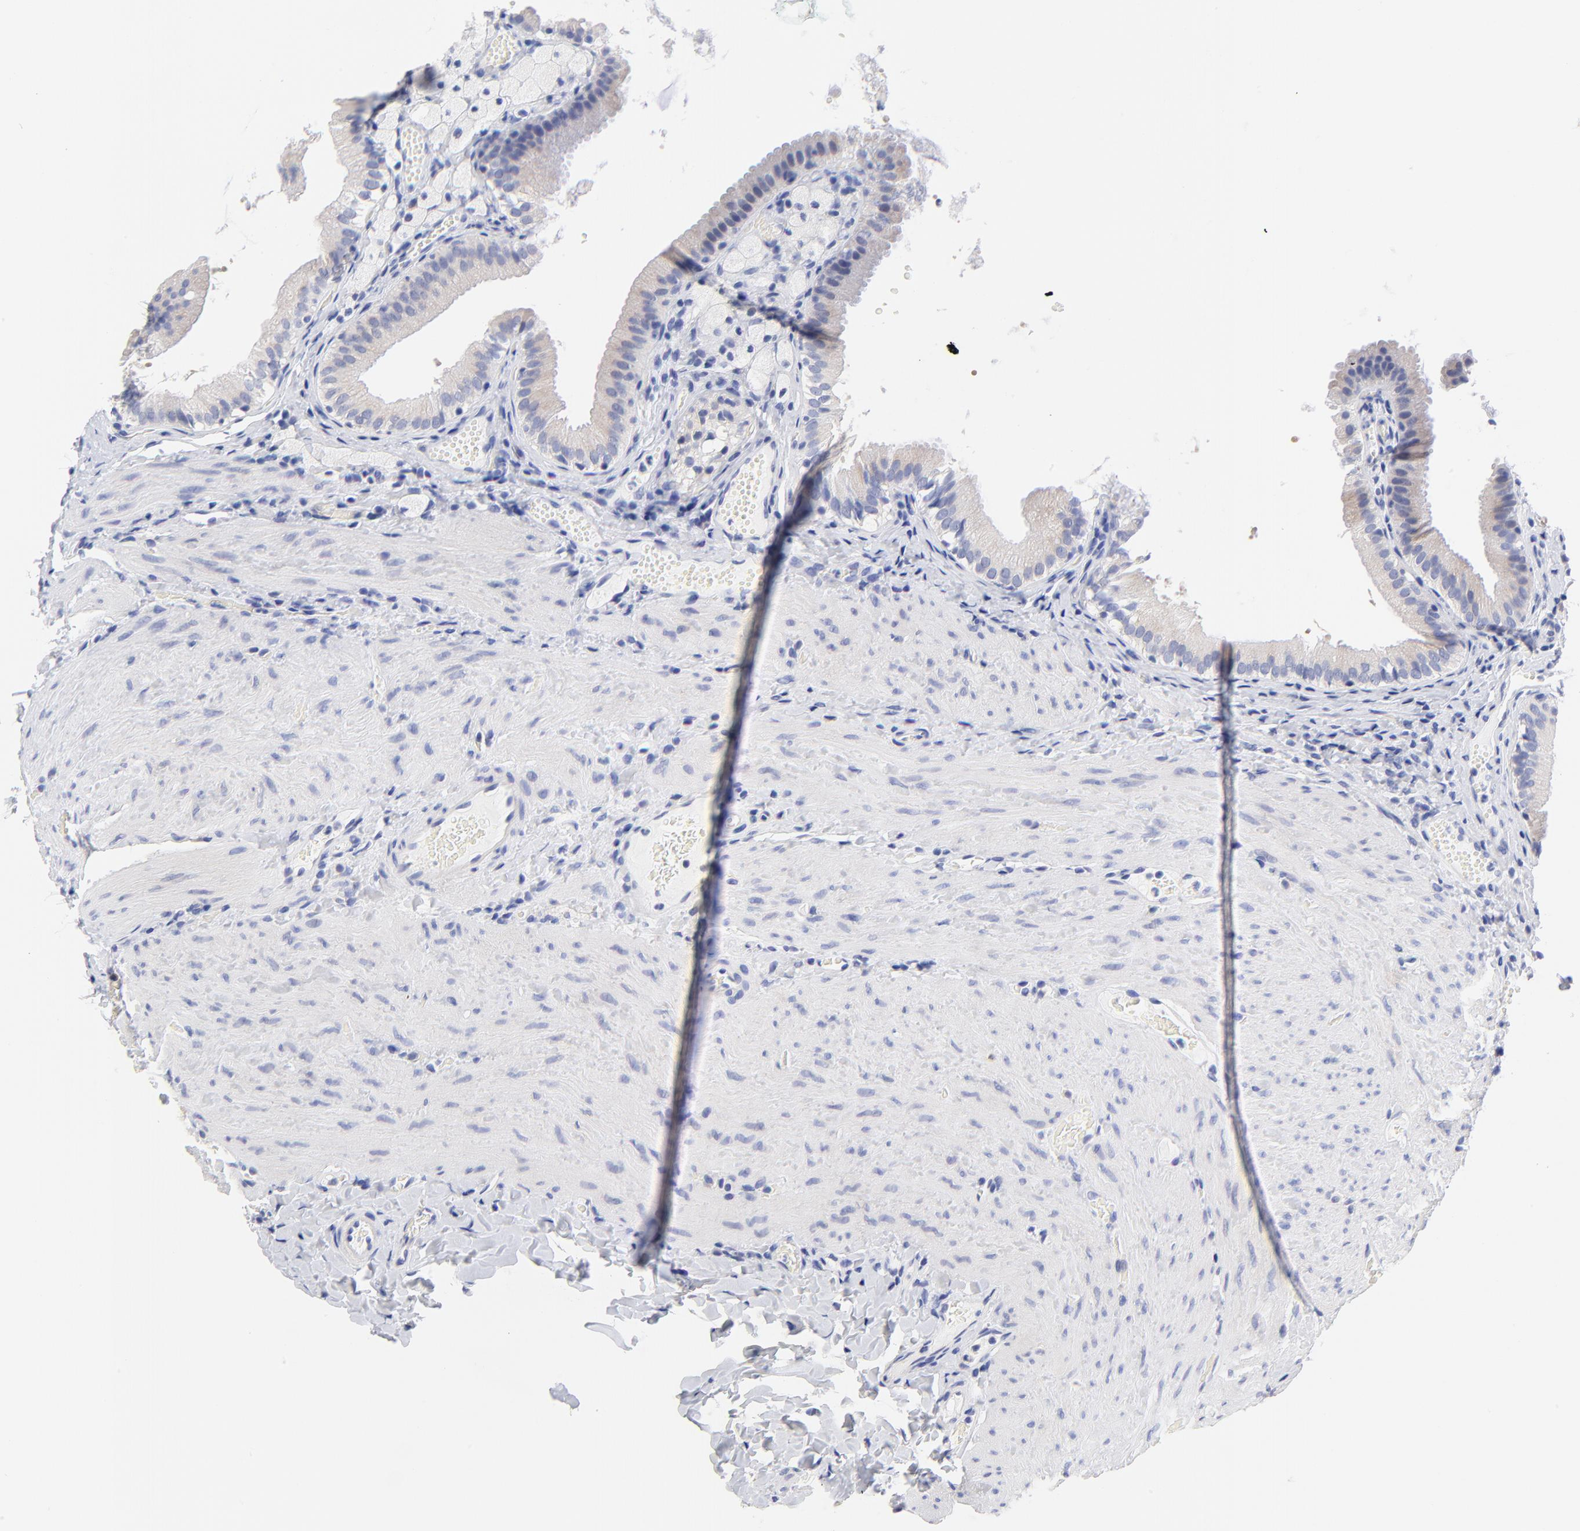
{"staining": {"intensity": "weak", "quantity": "<25%", "location": "cytoplasmic/membranous"}, "tissue": "gallbladder", "cell_type": "Glandular cells", "image_type": "normal", "snomed": [{"axis": "morphology", "description": "Normal tissue, NOS"}, {"axis": "topography", "description": "Gallbladder"}], "caption": "High magnification brightfield microscopy of benign gallbladder stained with DAB (3,3'-diaminobenzidine) (brown) and counterstained with hematoxylin (blue): glandular cells show no significant expression. (Stains: DAB (3,3'-diaminobenzidine) immunohistochemistry with hematoxylin counter stain, Microscopy: brightfield microscopy at high magnification).", "gene": "LAX1", "patient": {"sex": "female", "age": 24}}